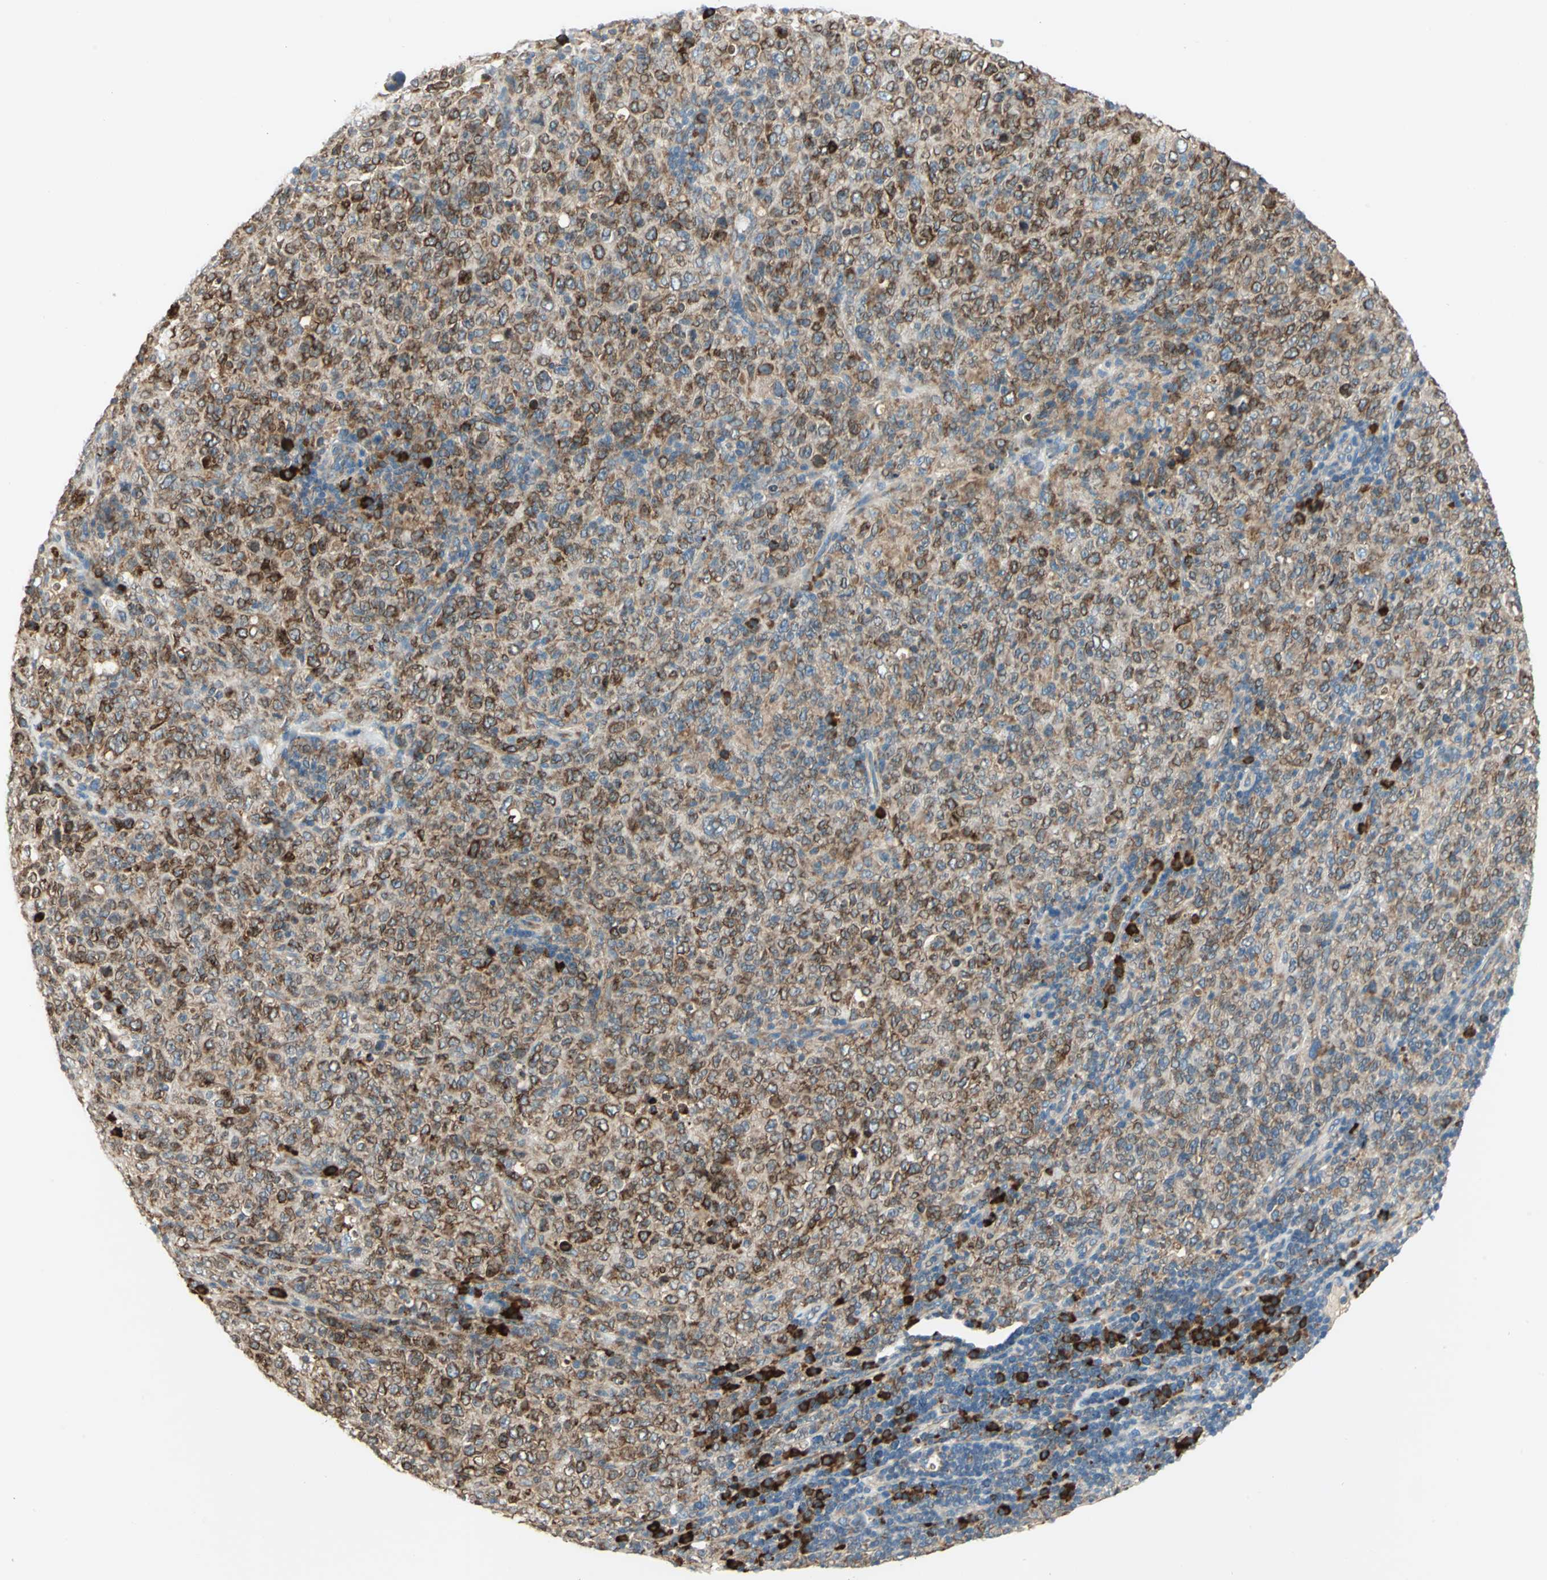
{"staining": {"intensity": "moderate", "quantity": ">75%", "location": "cytoplasmic/membranous"}, "tissue": "lymphoma", "cell_type": "Tumor cells", "image_type": "cancer", "snomed": [{"axis": "morphology", "description": "Malignant lymphoma, non-Hodgkin's type, High grade"}, {"axis": "topography", "description": "Tonsil"}], "caption": "DAB (3,3'-diaminobenzidine) immunohistochemical staining of high-grade malignant lymphoma, non-Hodgkin's type shows moderate cytoplasmic/membranous protein expression in about >75% of tumor cells.", "gene": "PDIA4", "patient": {"sex": "female", "age": 36}}